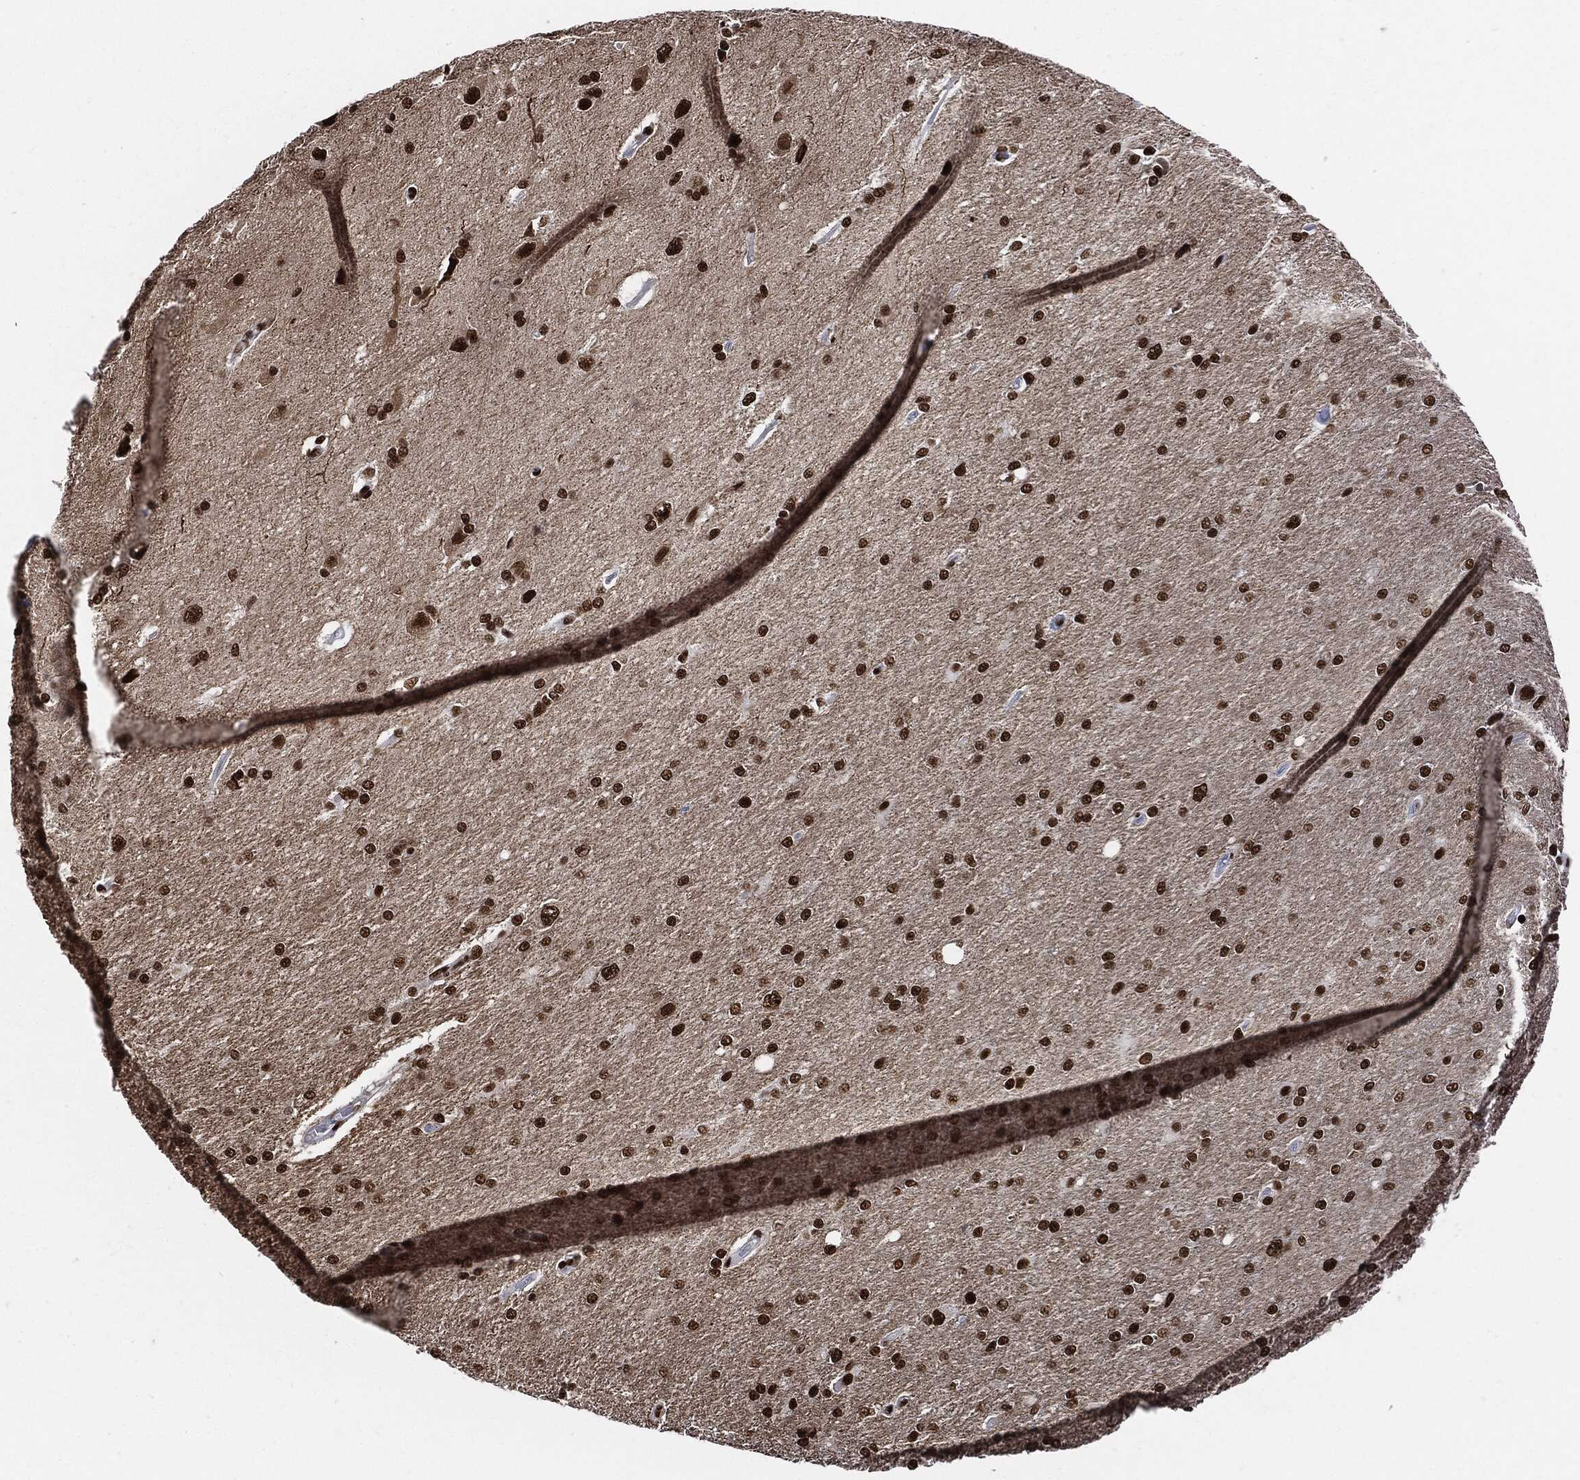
{"staining": {"intensity": "strong", "quantity": ">75%", "location": "nuclear"}, "tissue": "glioma", "cell_type": "Tumor cells", "image_type": "cancer", "snomed": [{"axis": "morphology", "description": "Glioma, malignant, High grade"}, {"axis": "topography", "description": "Cerebral cortex"}], "caption": "Malignant high-grade glioma was stained to show a protein in brown. There is high levels of strong nuclear staining in about >75% of tumor cells. (DAB (3,3'-diaminobenzidine) IHC with brightfield microscopy, high magnification).", "gene": "RECQL", "patient": {"sex": "male", "age": 70}}